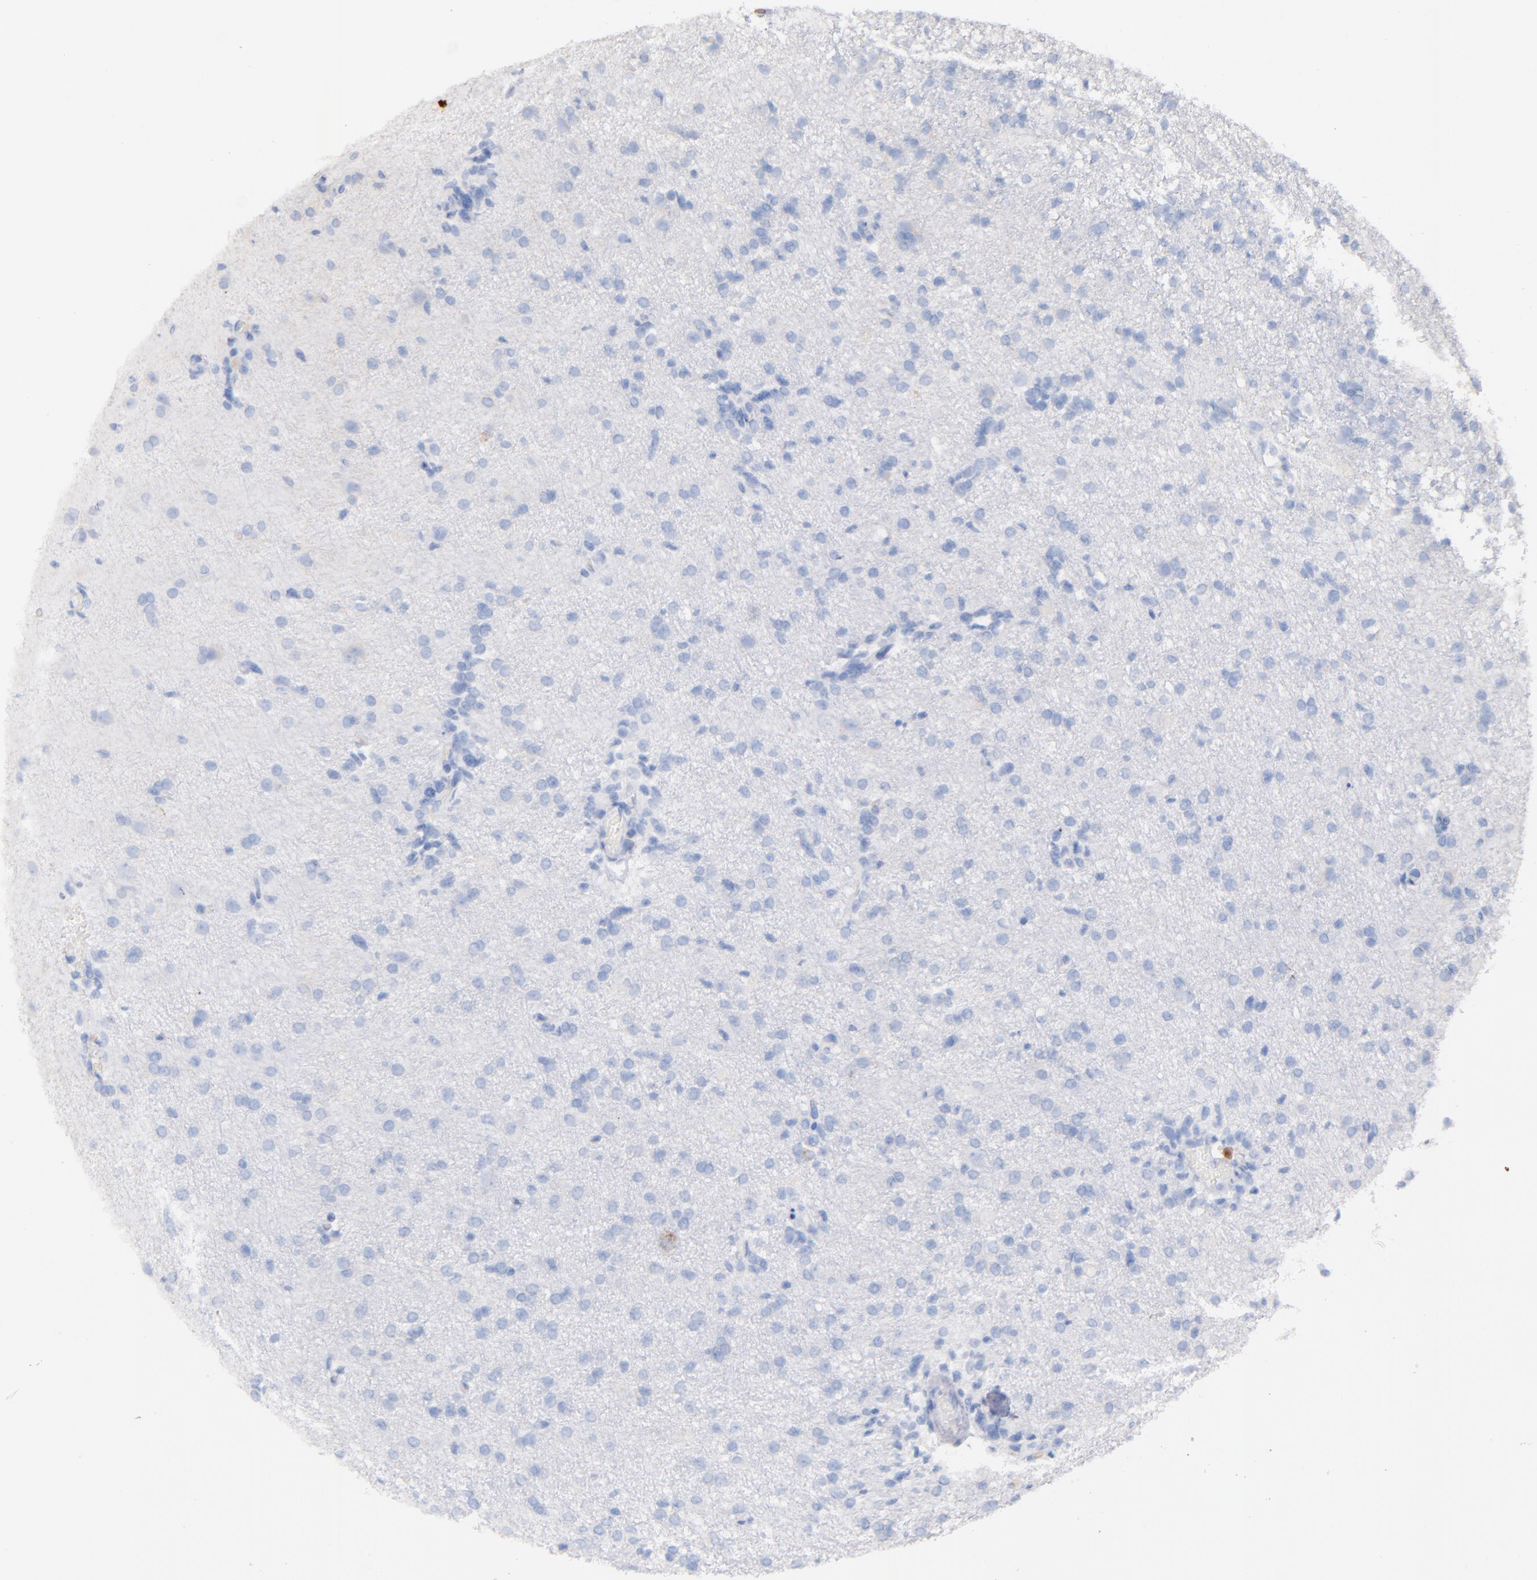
{"staining": {"intensity": "moderate", "quantity": "<25%", "location": "cytoplasmic/membranous"}, "tissue": "glioma", "cell_type": "Tumor cells", "image_type": "cancer", "snomed": [{"axis": "morphology", "description": "Glioma, malignant, High grade"}, {"axis": "topography", "description": "Brain"}], "caption": "A brown stain labels moderate cytoplasmic/membranous expression of a protein in human glioma tumor cells.", "gene": "KIT", "patient": {"sex": "male", "age": 68}}